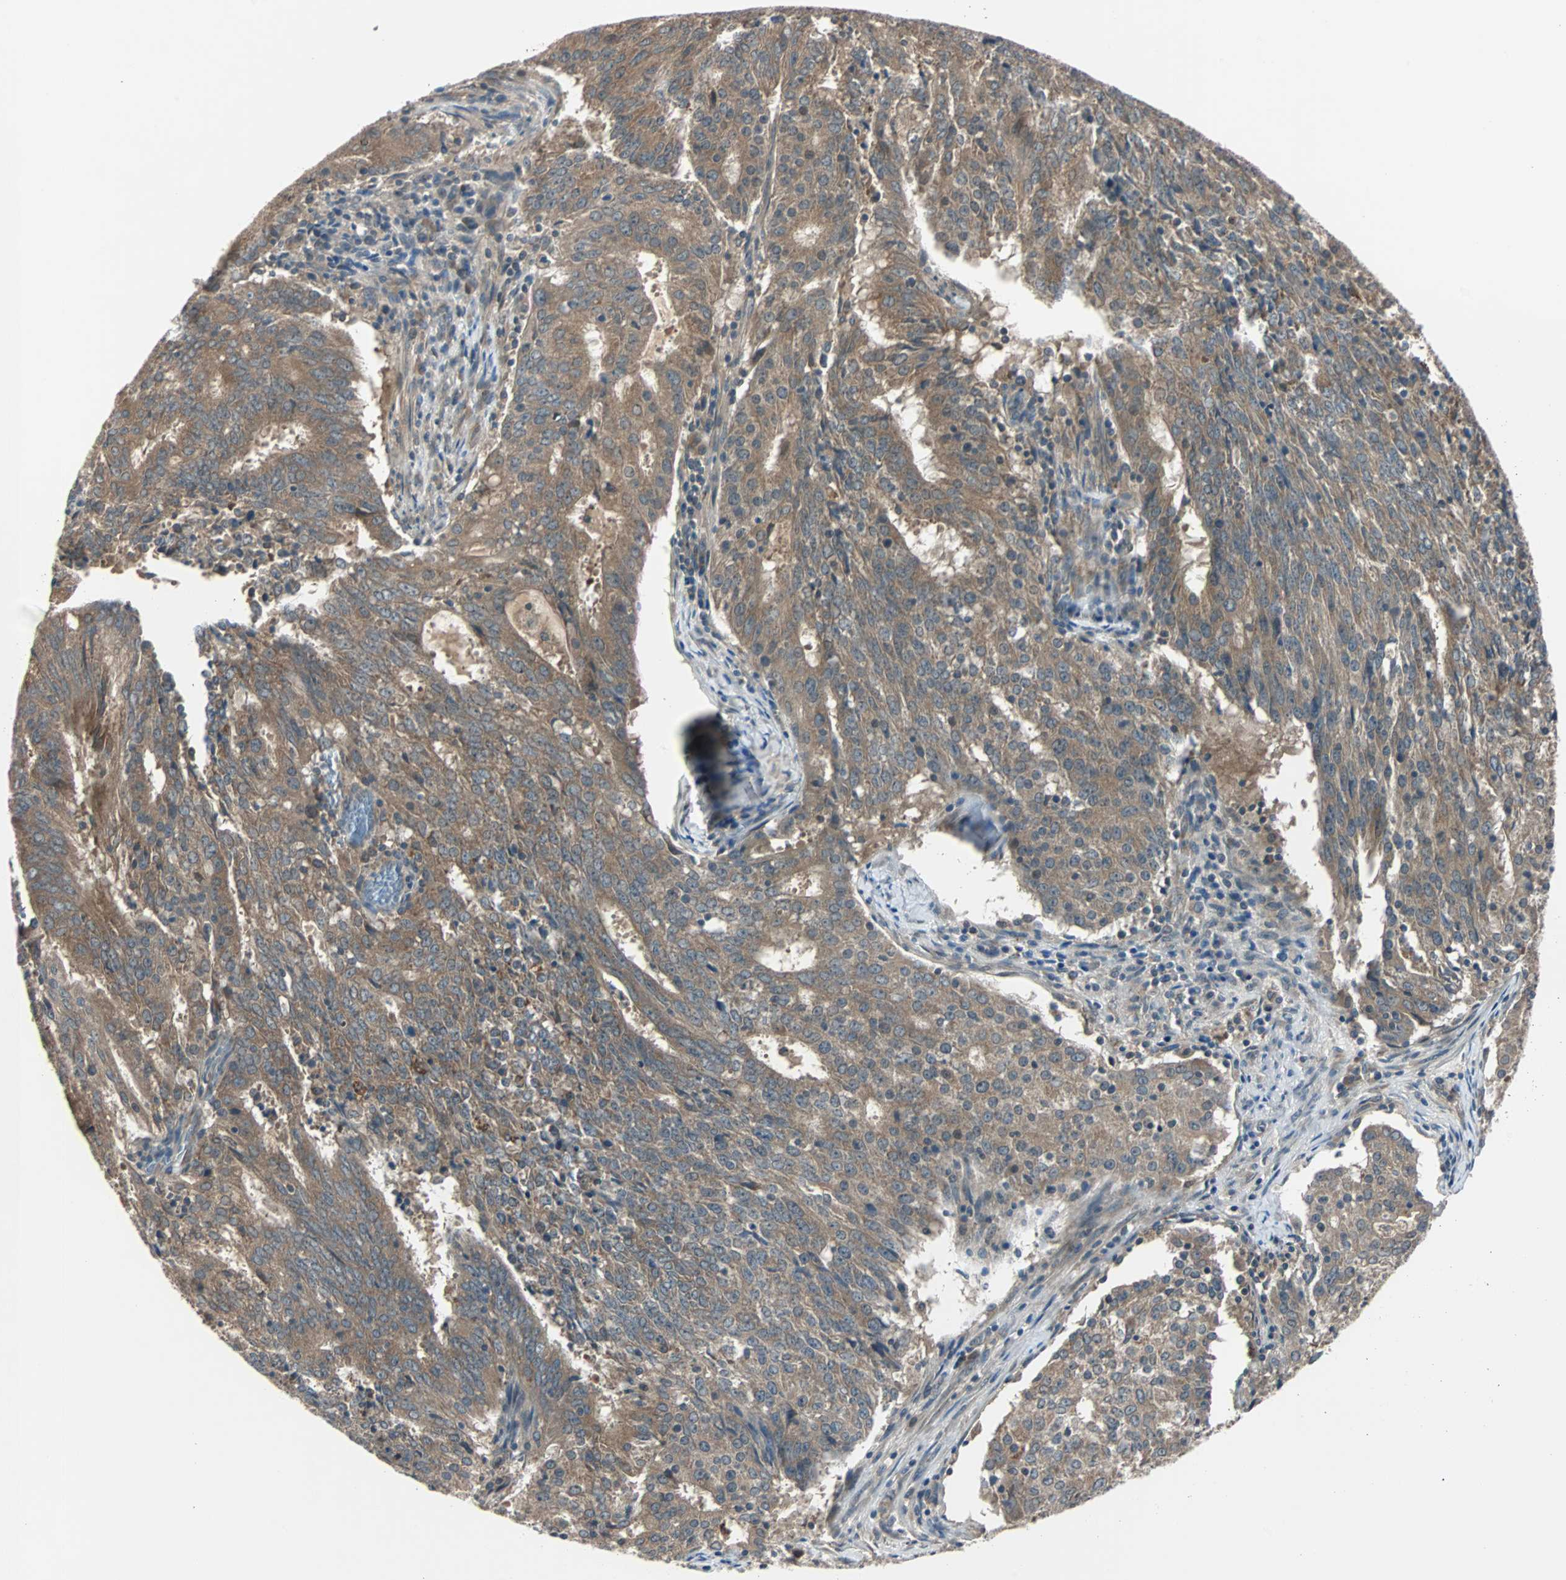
{"staining": {"intensity": "moderate", "quantity": ">75%", "location": "cytoplasmic/membranous"}, "tissue": "cervical cancer", "cell_type": "Tumor cells", "image_type": "cancer", "snomed": [{"axis": "morphology", "description": "Adenocarcinoma, NOS"}, {"axis": "topography", "description": "Cervix"}], "caption": "Protein staining of cervical cancer (adenocarcinoma) tissue demonstrates moderate cytoplasmic/membranous staining in approximately >75% of tumor cells.", "gene": "ARF1", "patient": {"sex": "female", "age": 44}}